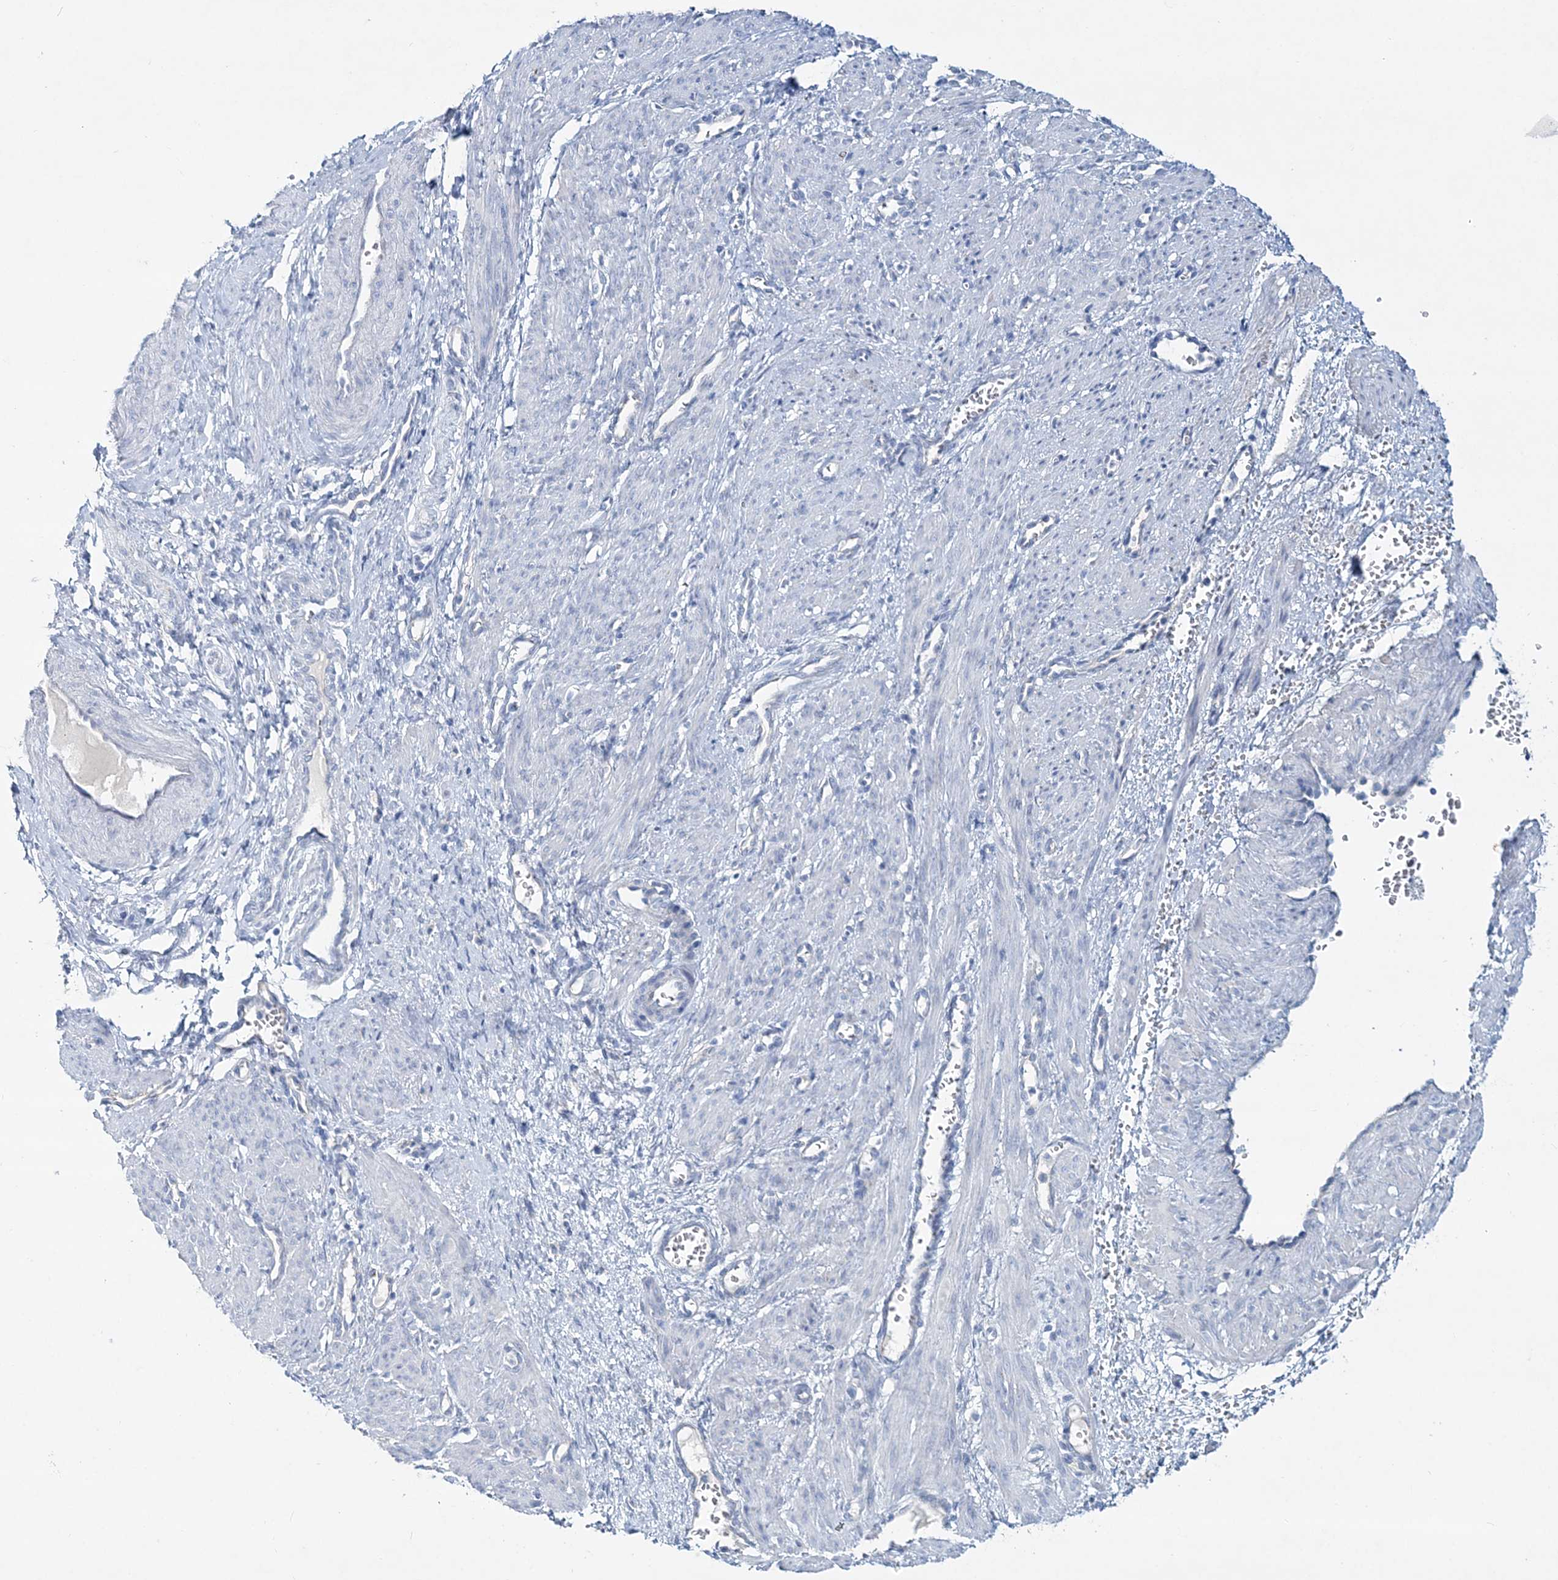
{"staining": {"intensity": "negative", "quantity": "none", "location": "none"}, "tissue": "smooth muscle", "cell_type": "Smooth muscle cells", "image_type": "normal", "snomed": [{"axis": "morphology", "description": "Normal tissue, NOS"}, {"axis": "topography", "description": "Endometrium"}], "caption": "Immunohistochemical staining of unremarkable smooth muscle displays no significant positivity in smooth muscle cells. Nuclei are stained in blue.", "gene": "ADGRL1", "patient": {"sex": "female", "age": 33}}